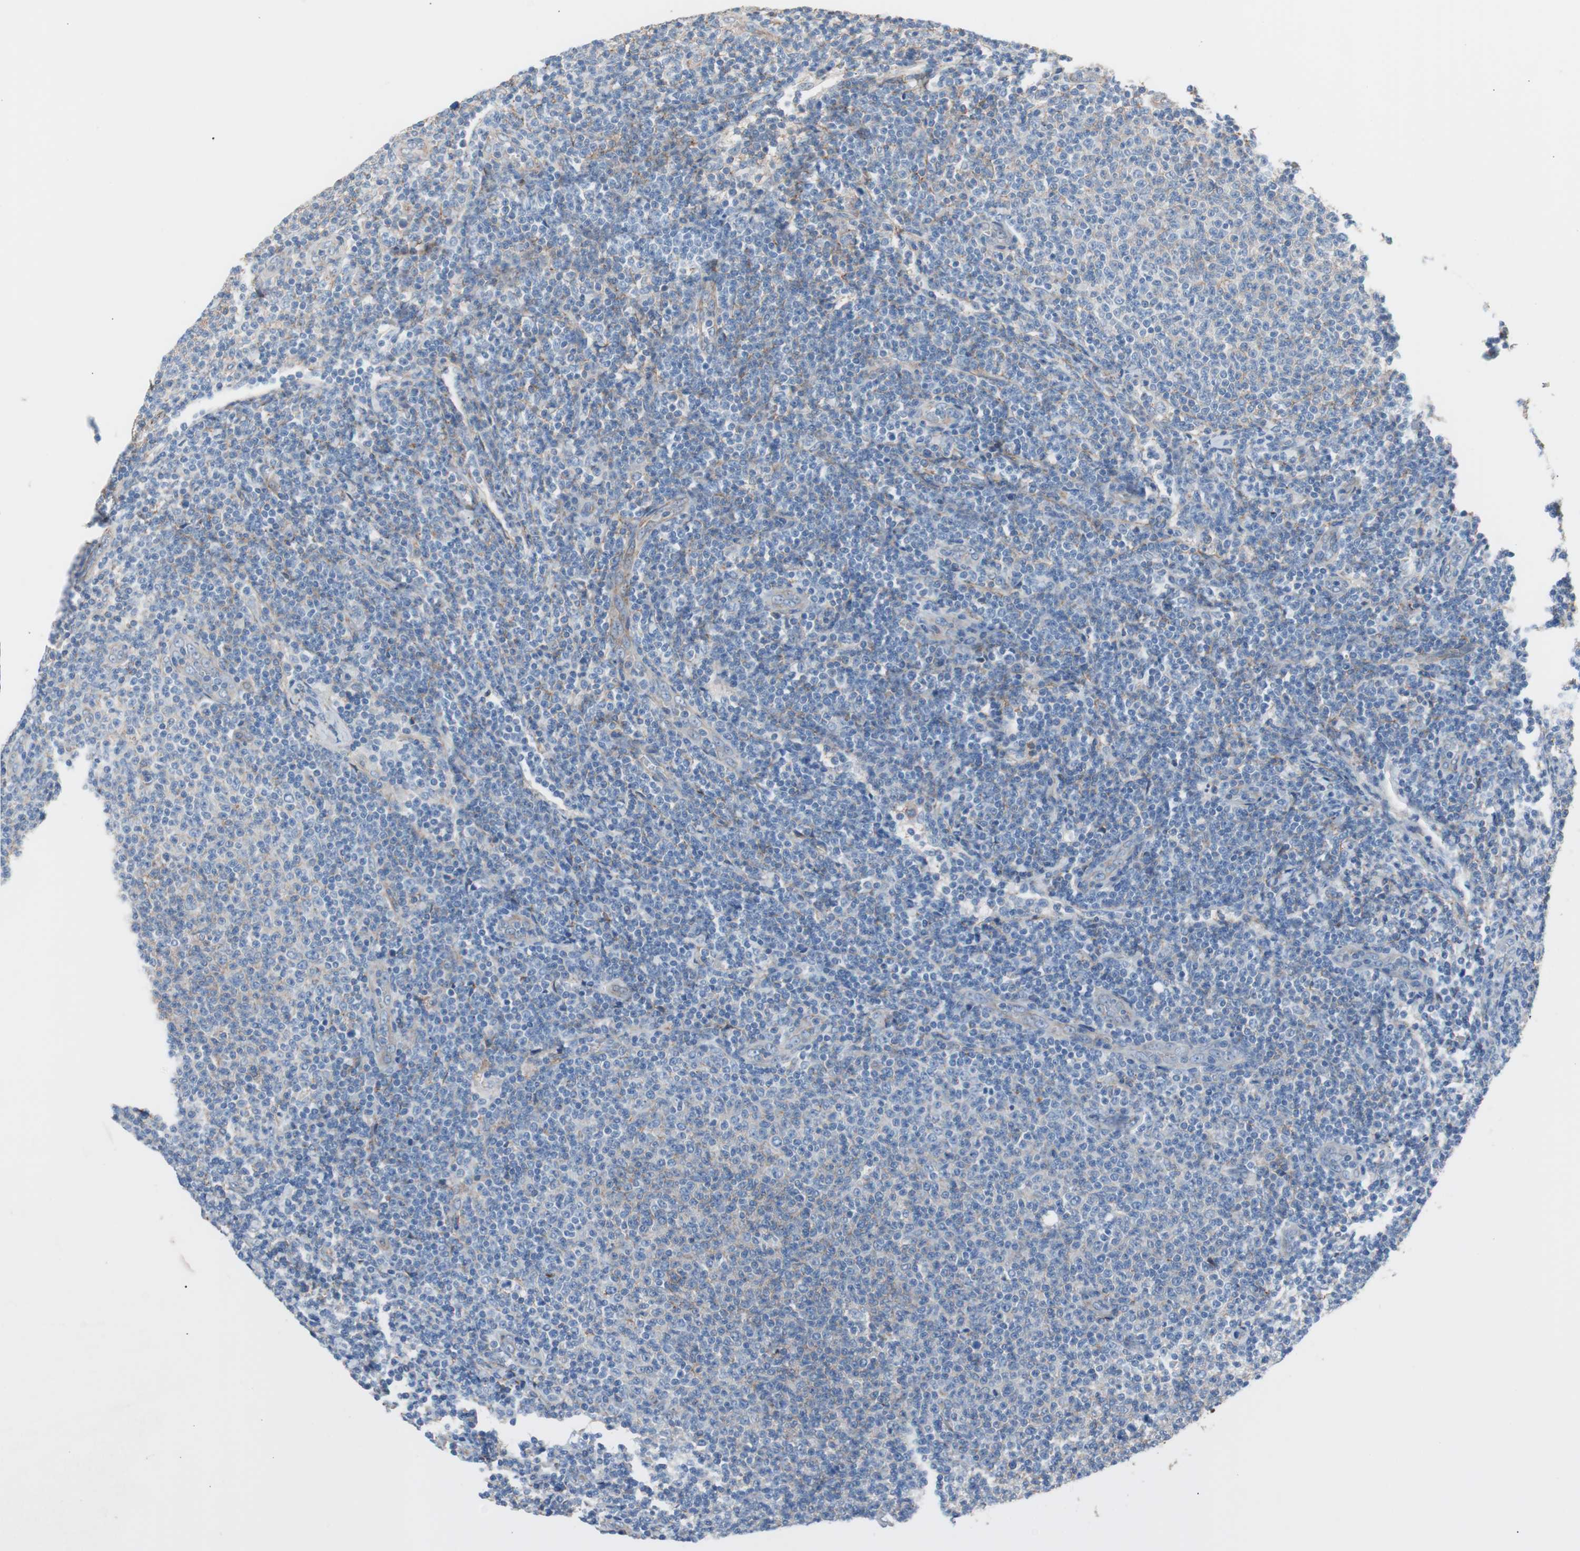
{"staining": {"intensity": "negative", "quantity": "none", "location": "none"}, "tissue": "lymphoma", "cell_type": "Tumor cells", "image_type": "cancer", "snomed": [{"axis": "morphology", "description": "Malignant lymphoma, non-Hodgkin's type, Low grade"}, {"axis": "topography", "description": "Lymph node"}], "caption": "Protein analysis of lymphoma displays no significant positivity in tumor cells.", "gene": "CD81", "patient": {"sex": "male", "age": 66}}